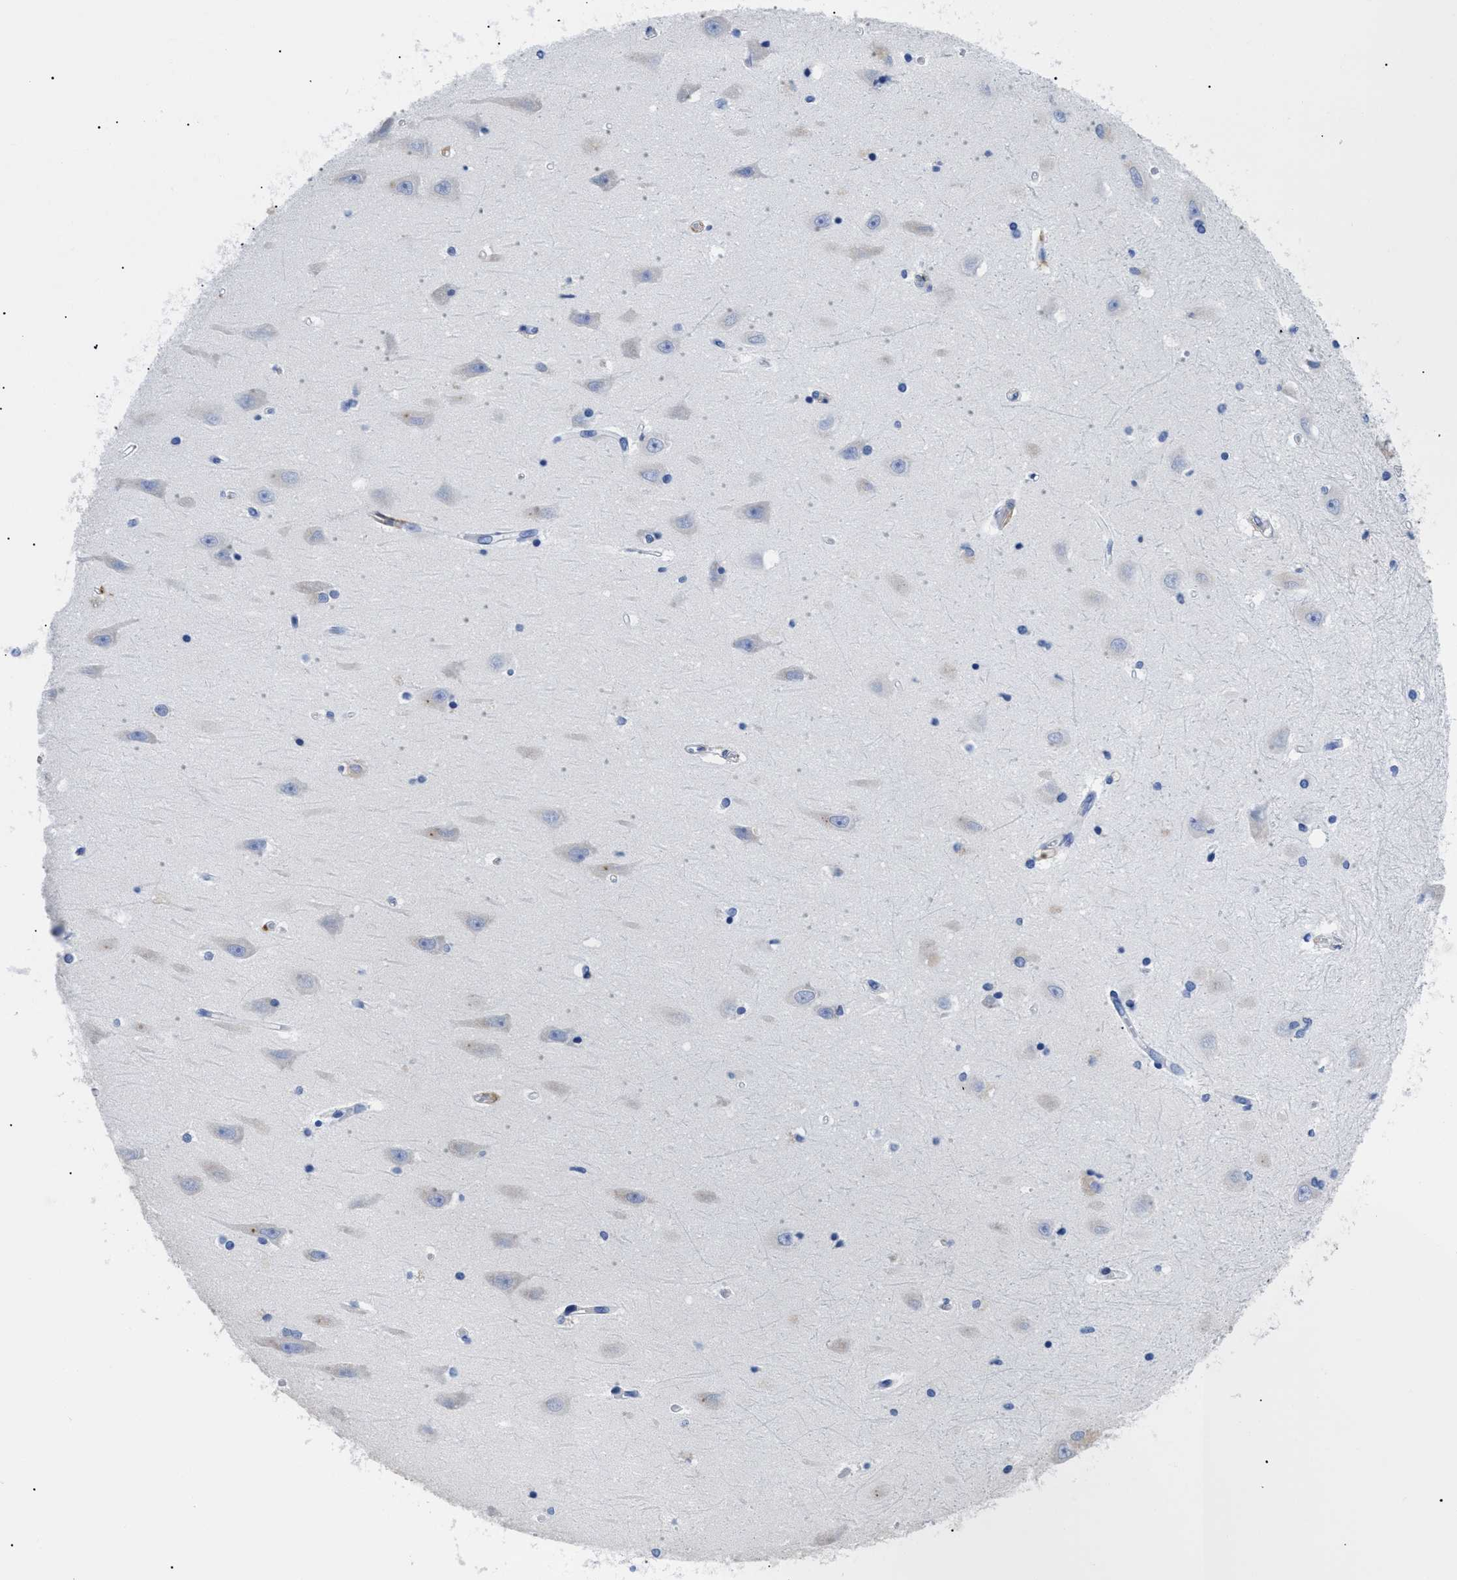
{"staining": {"intensity": "negative", "quantity": "none", "location": "none"}, "tissue": "hippocampus", "cell_type": "Glial cells", "image_type": "normal", "snomed": [{"axis": "morphology", "description": "Normal tissue, NOS"}, {"axis": "topography", "description": "Hippocampus"}], "caption": "This is a micrograph of IHC staining of unremarkable hippocampus, which shows no expression in glial cells. (IHC, brightfield microscopy, high magnification).", "gene": "HLA", "patient": {"sex": "male", "age": 45}}